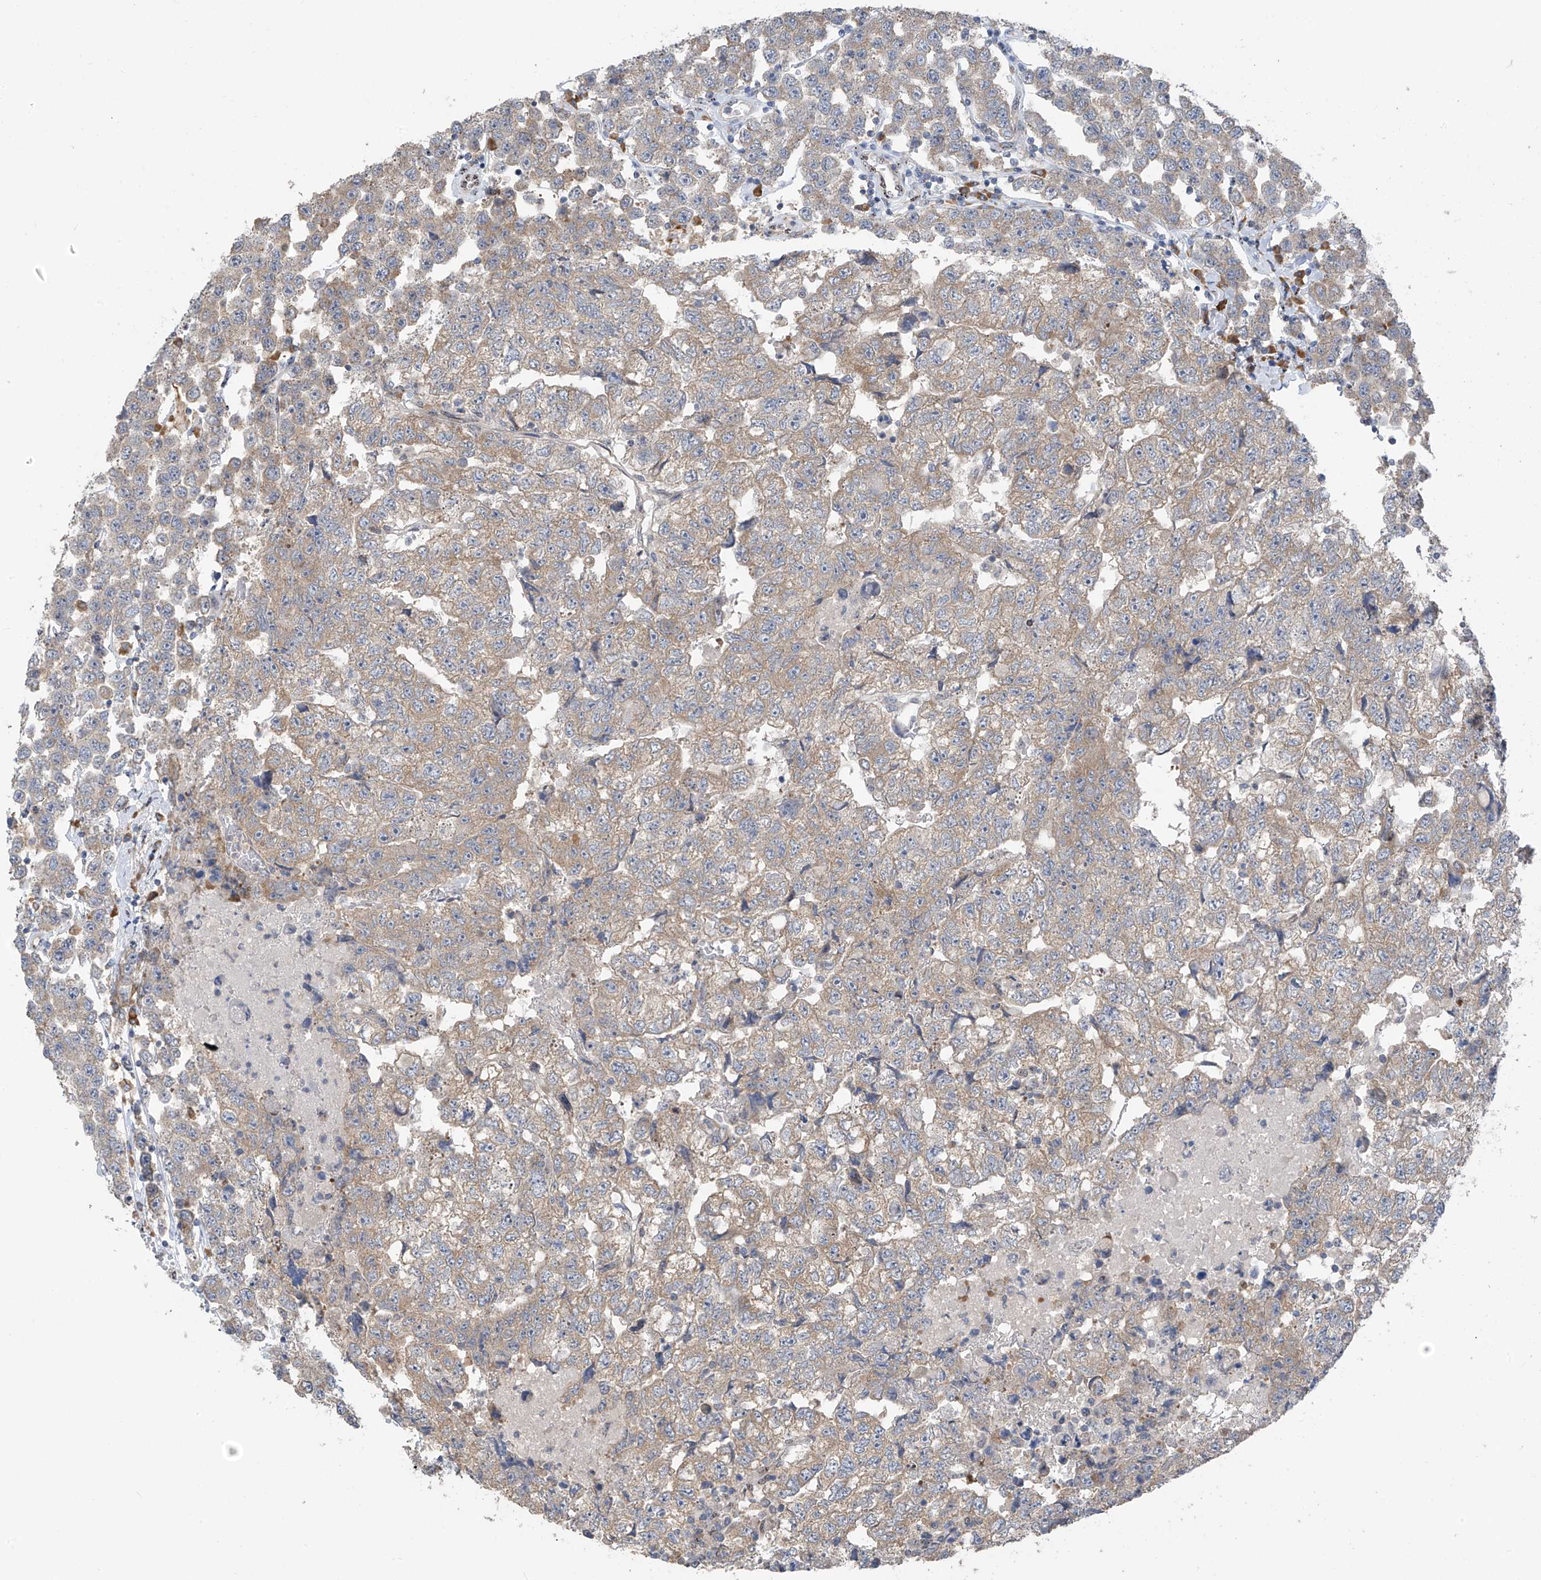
{"staining": {"intensity": "weak", "quantity": "25%-75%", "location": "cytoplasmic/membranous"}, "tissue": "testis cancer", "cell_type": "Tumor cells", "image_type": "cancer", "snomed": [{"axis": "morphology", "description": "Carcinoma, Embryonal, NOS"}, {"axis": "topography", "description": "Testis"}], "caption": "Weak cytoplasmic/membranous positivity for a protein is appreciated in approximately 25%-75% of tumor cells of testis cancer (embryonal carcinoma) using immunohistochemistry.", "gene": "RPL4", "patient": {"sex": "male", "age": 36}}